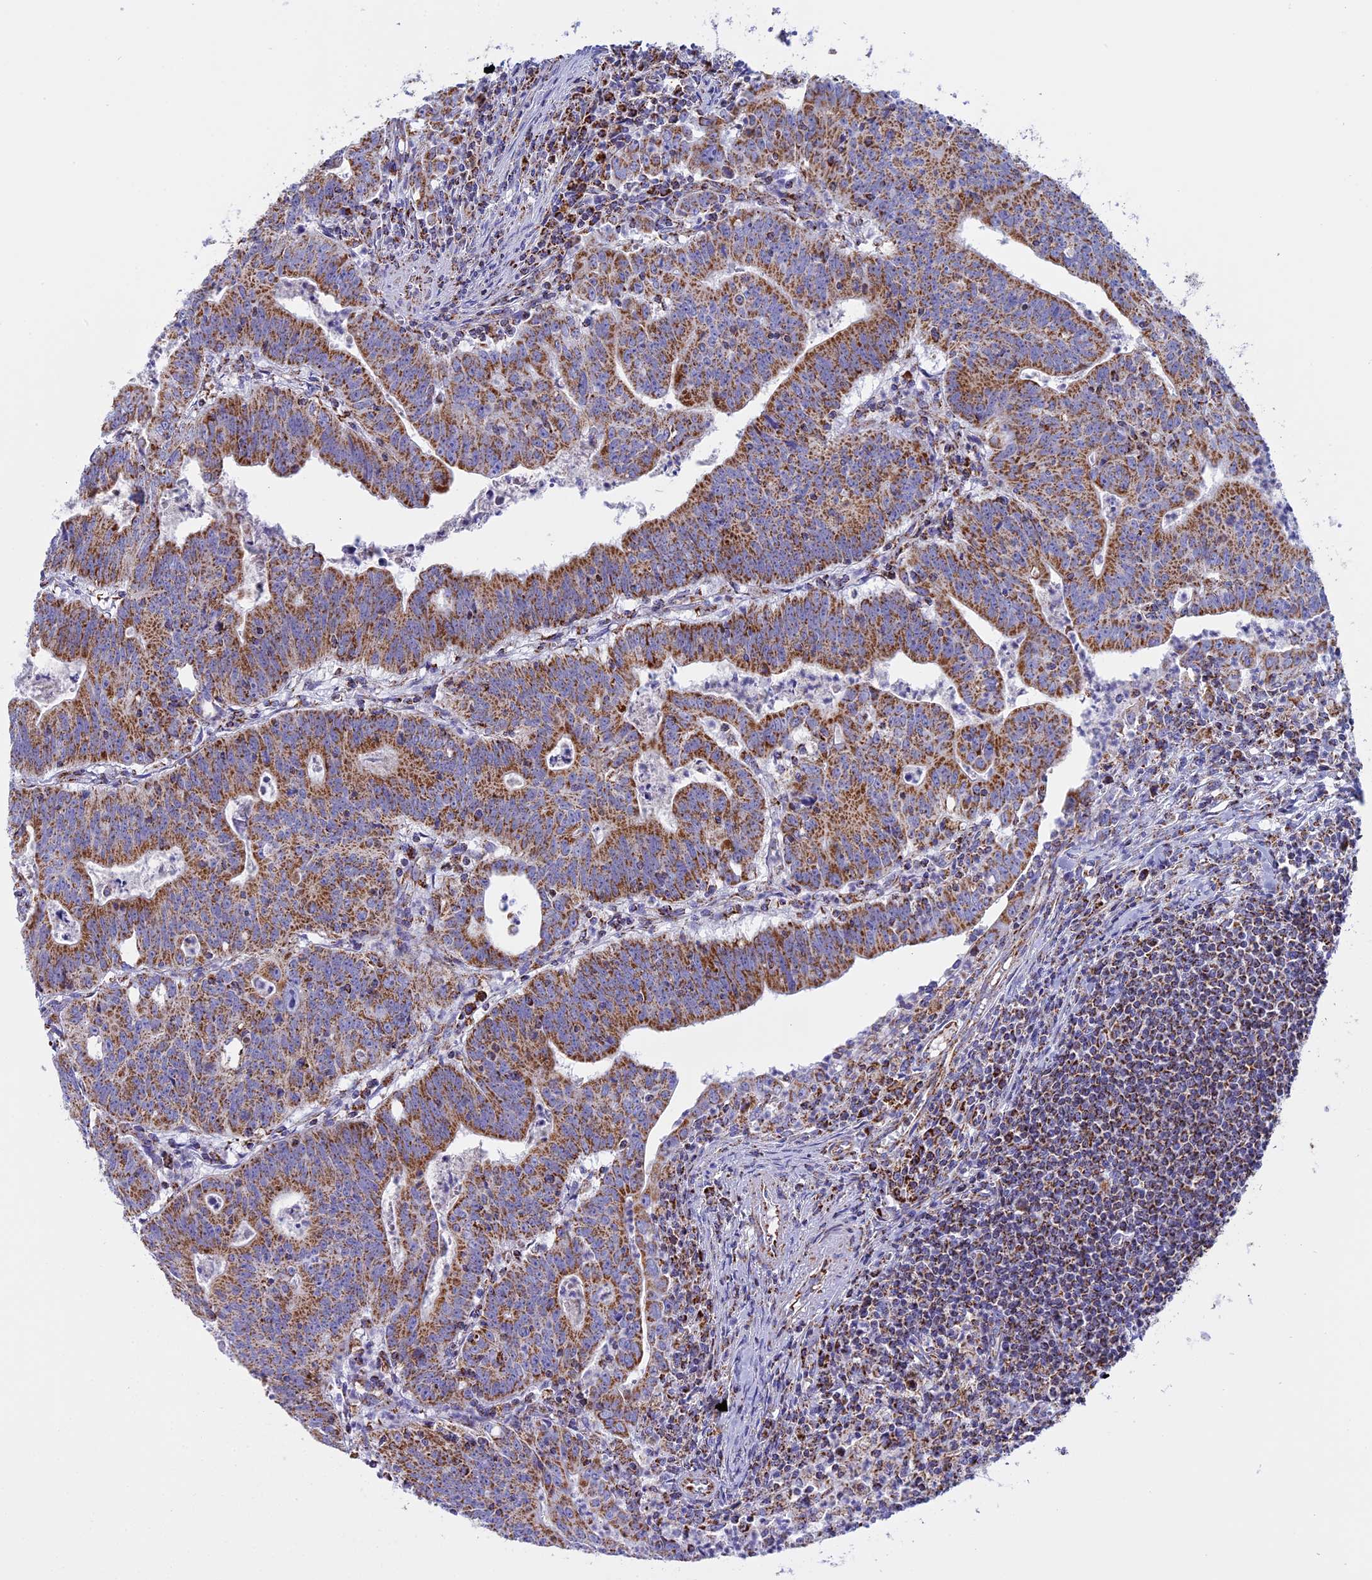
{"staining": {"intensity": "strong", "quantity": ">75%", "location": "cytoplasmic/membranous"}, "tissue": "colorectal cancer", "cell_type": "Tumor cells", "image_type": "cancer", "snomed": [{"axis": "morphology", "description": "Adenocarcinoma, NOS"}, {"axis": "topography", "description": "Rectum"}], "caption": "Colorectal adenocarcinoma stained with IHC exhibits strong cytoplasmic/membranous positivity in approximately >75% of tumor cells.", "gene": "KCNG1", "patient": {"sex": "male", "age": 69}}